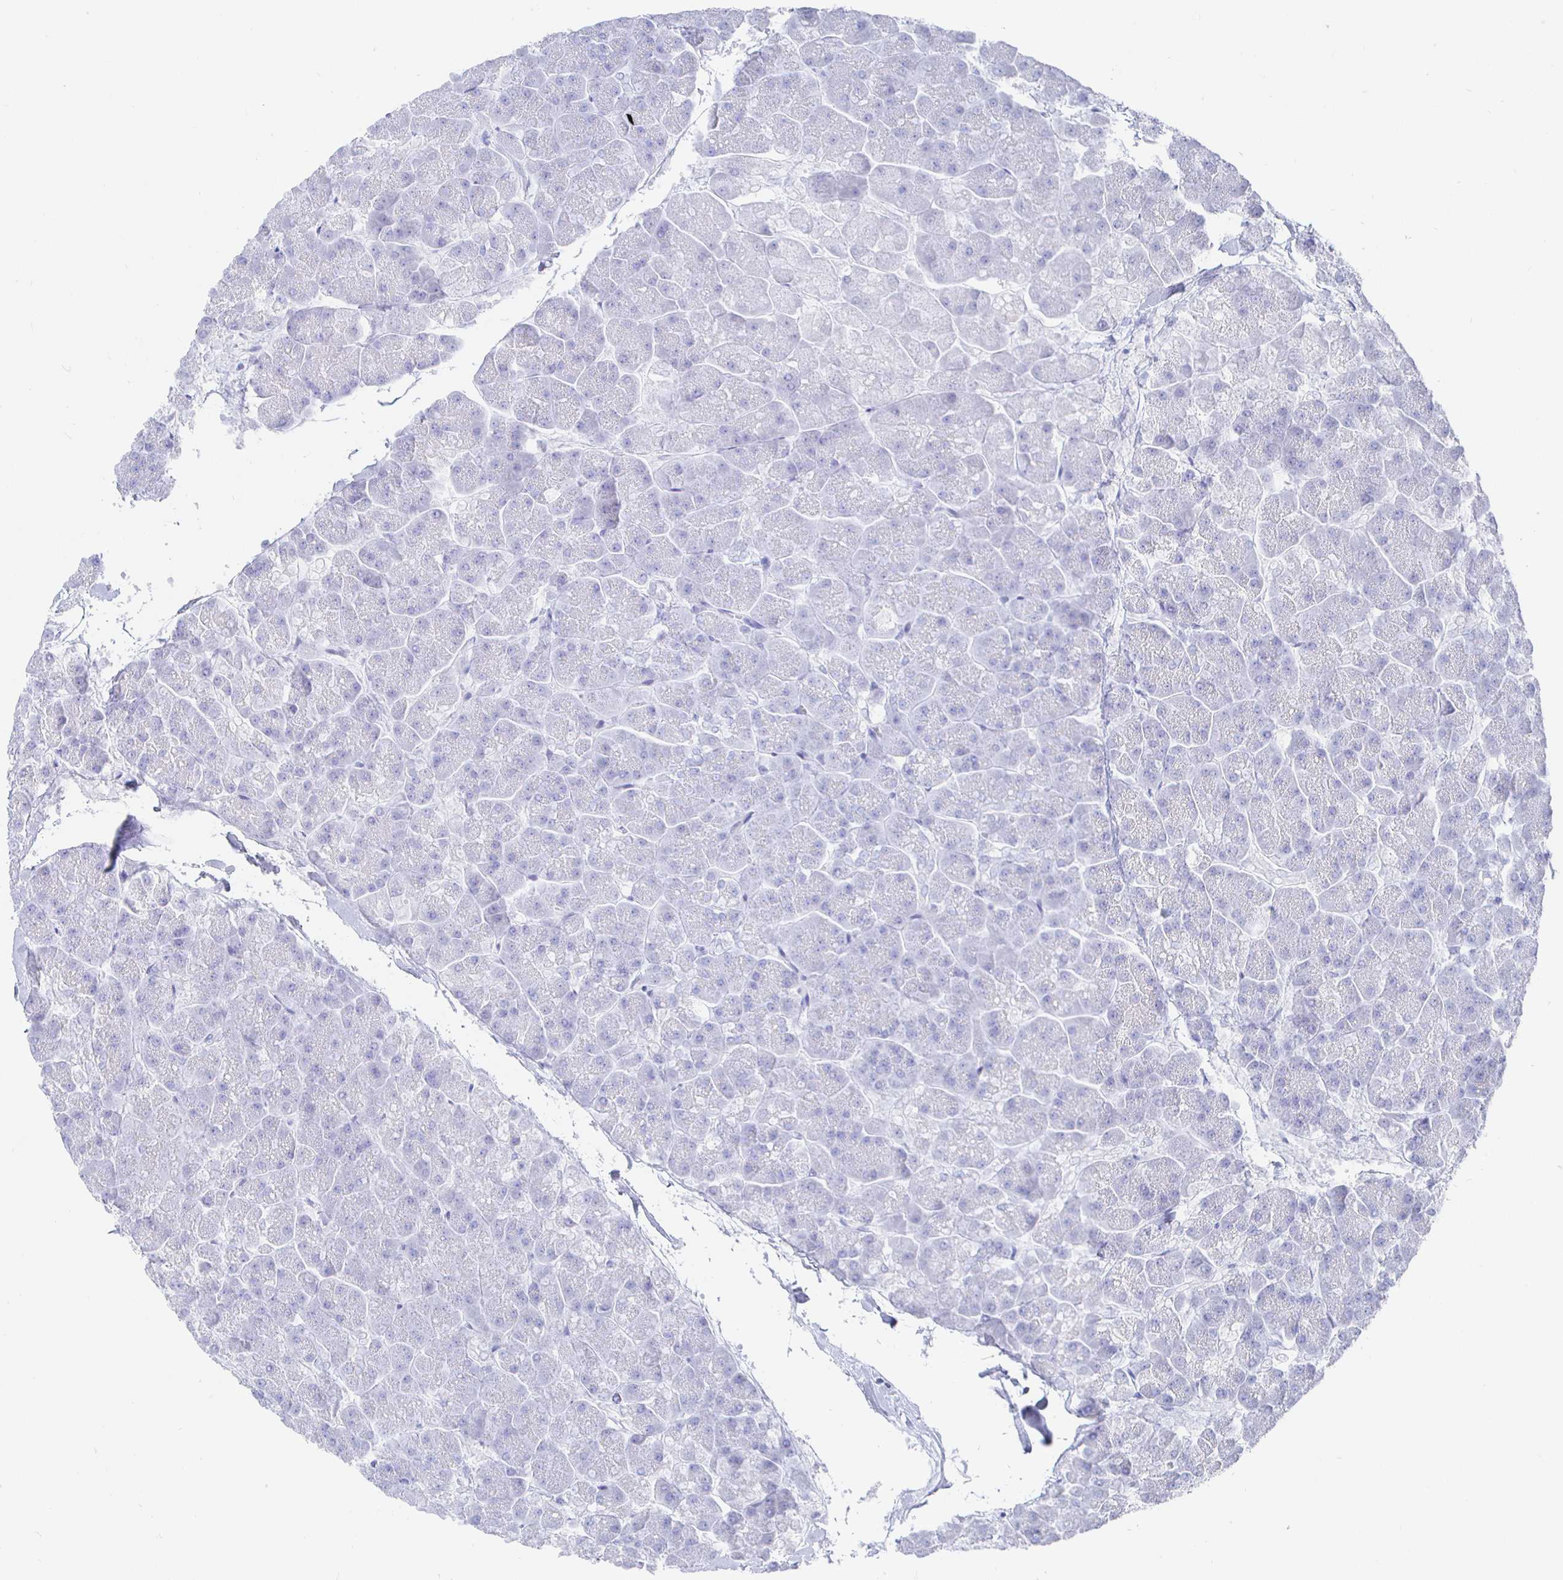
{"staining": {"intensity": "negative", "quantity": "none", "location": "none"}, "tissue": "pancreas", "cell_type": "Exocrine glandular cells", "image_type": "normal", "snomed": [{"axis": "morphology", "description": "Normal tissue, NOS"}, {"axis": "topography", "description": "Pancreas"}, {"axis": "topography", "description": "Peripheral nerve tissue"}], "caption": "Pancreas stained for a protein using immunohistochemistry (IHC) displays no staining exocrine glandular cells.", "gene": "CLCA1", "patient": {"sex": "male", "age": 54}}